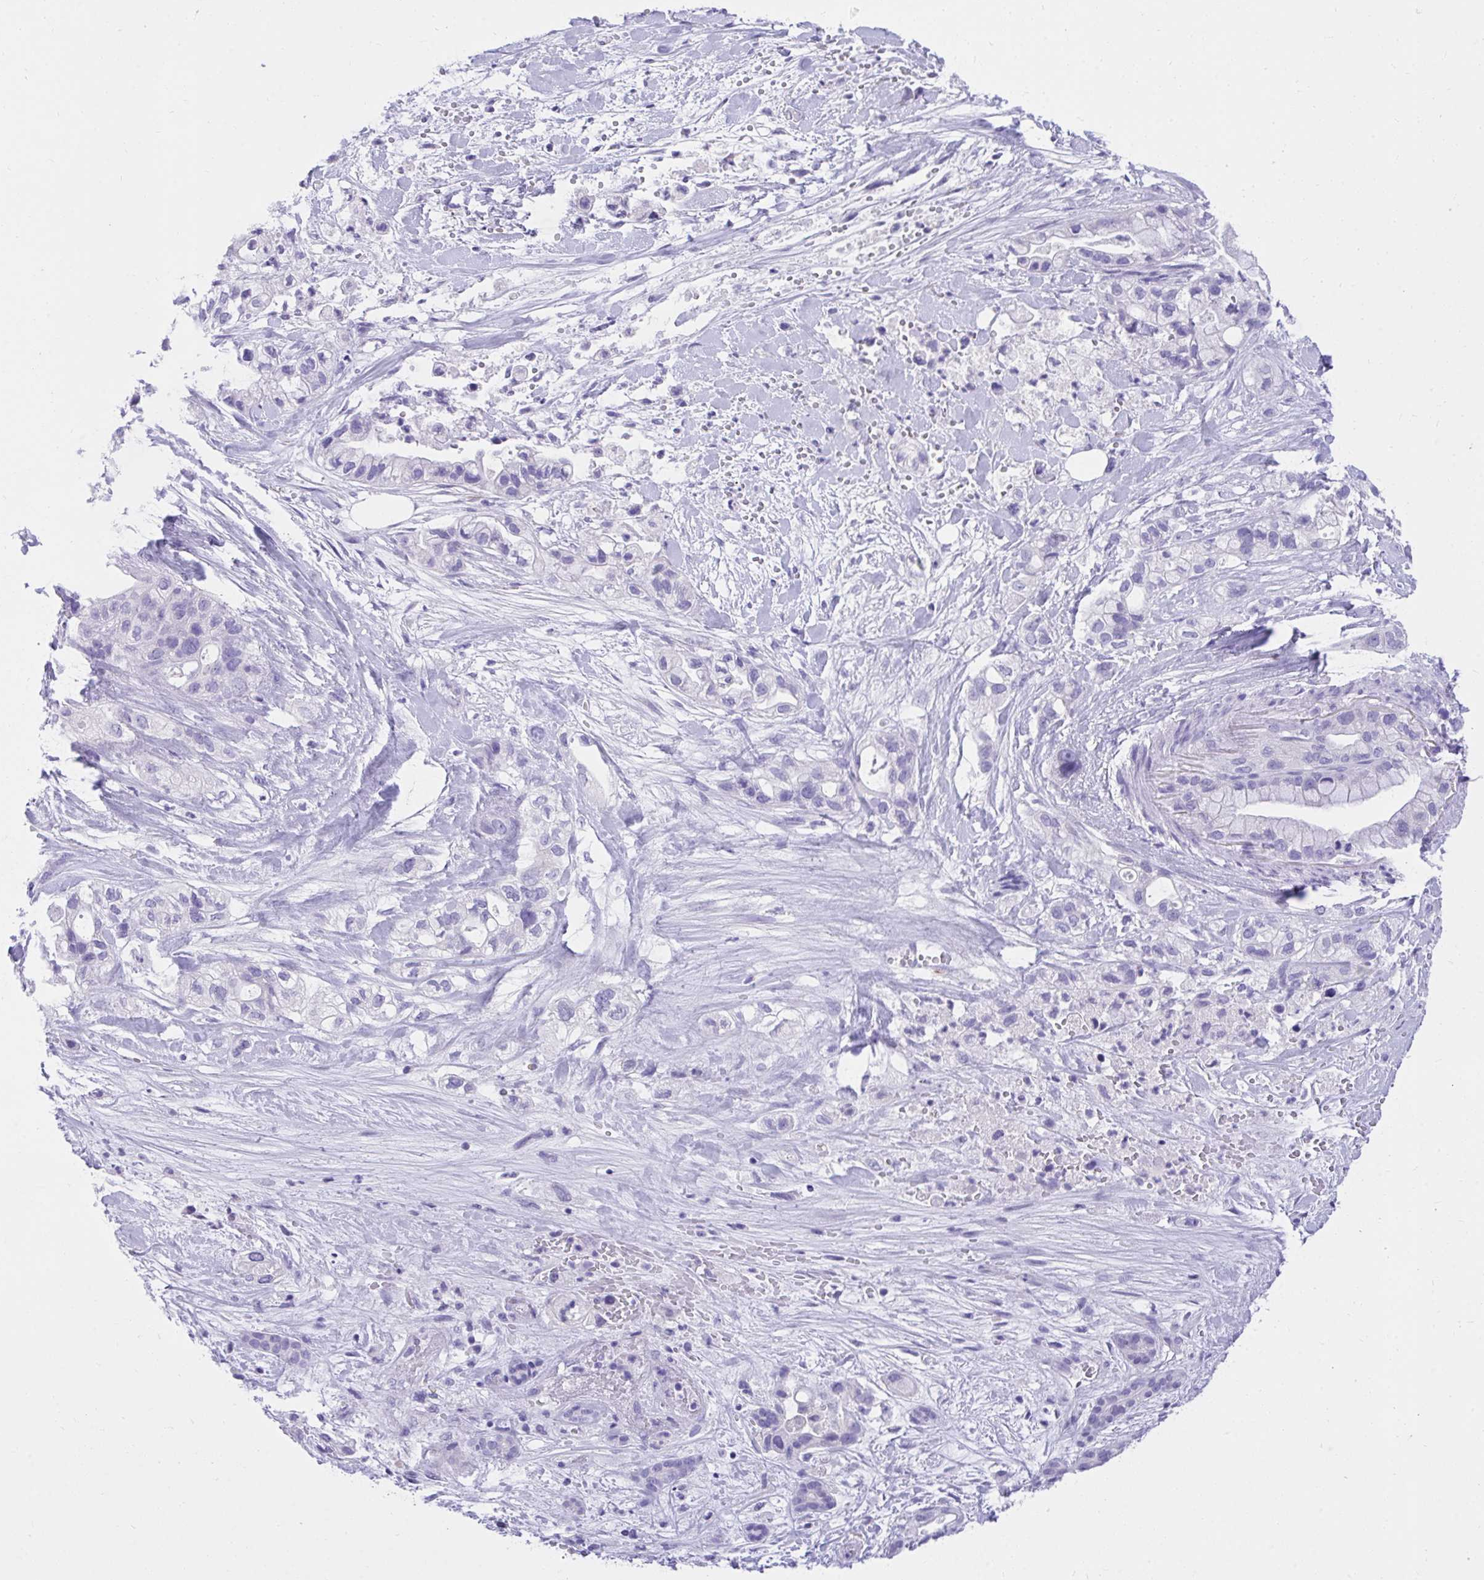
{"staining": {"intensity": "negative", "quantity": "none", "location": "none"}, "tissue": "pancreatic cancer", "cell_type": "Tumor cells", "image_type": "cancer", "snomed": [{"axis": "morphology", "description": "Adenocarcinoma, NOS"}, {"axis": "topography", "description": "Pancreas"}], "caption": "Immunohistochemistry (IHC) histopathology image of pancreatic cancer stained for a protein (brown), which shows no positivity in tumor cells. (DAB (3,3'-diaminobenzidine) IHC with hematoxylin counter stain).", "gene": "KCNN4", "patient": {"sex": "male", "age": 44}}